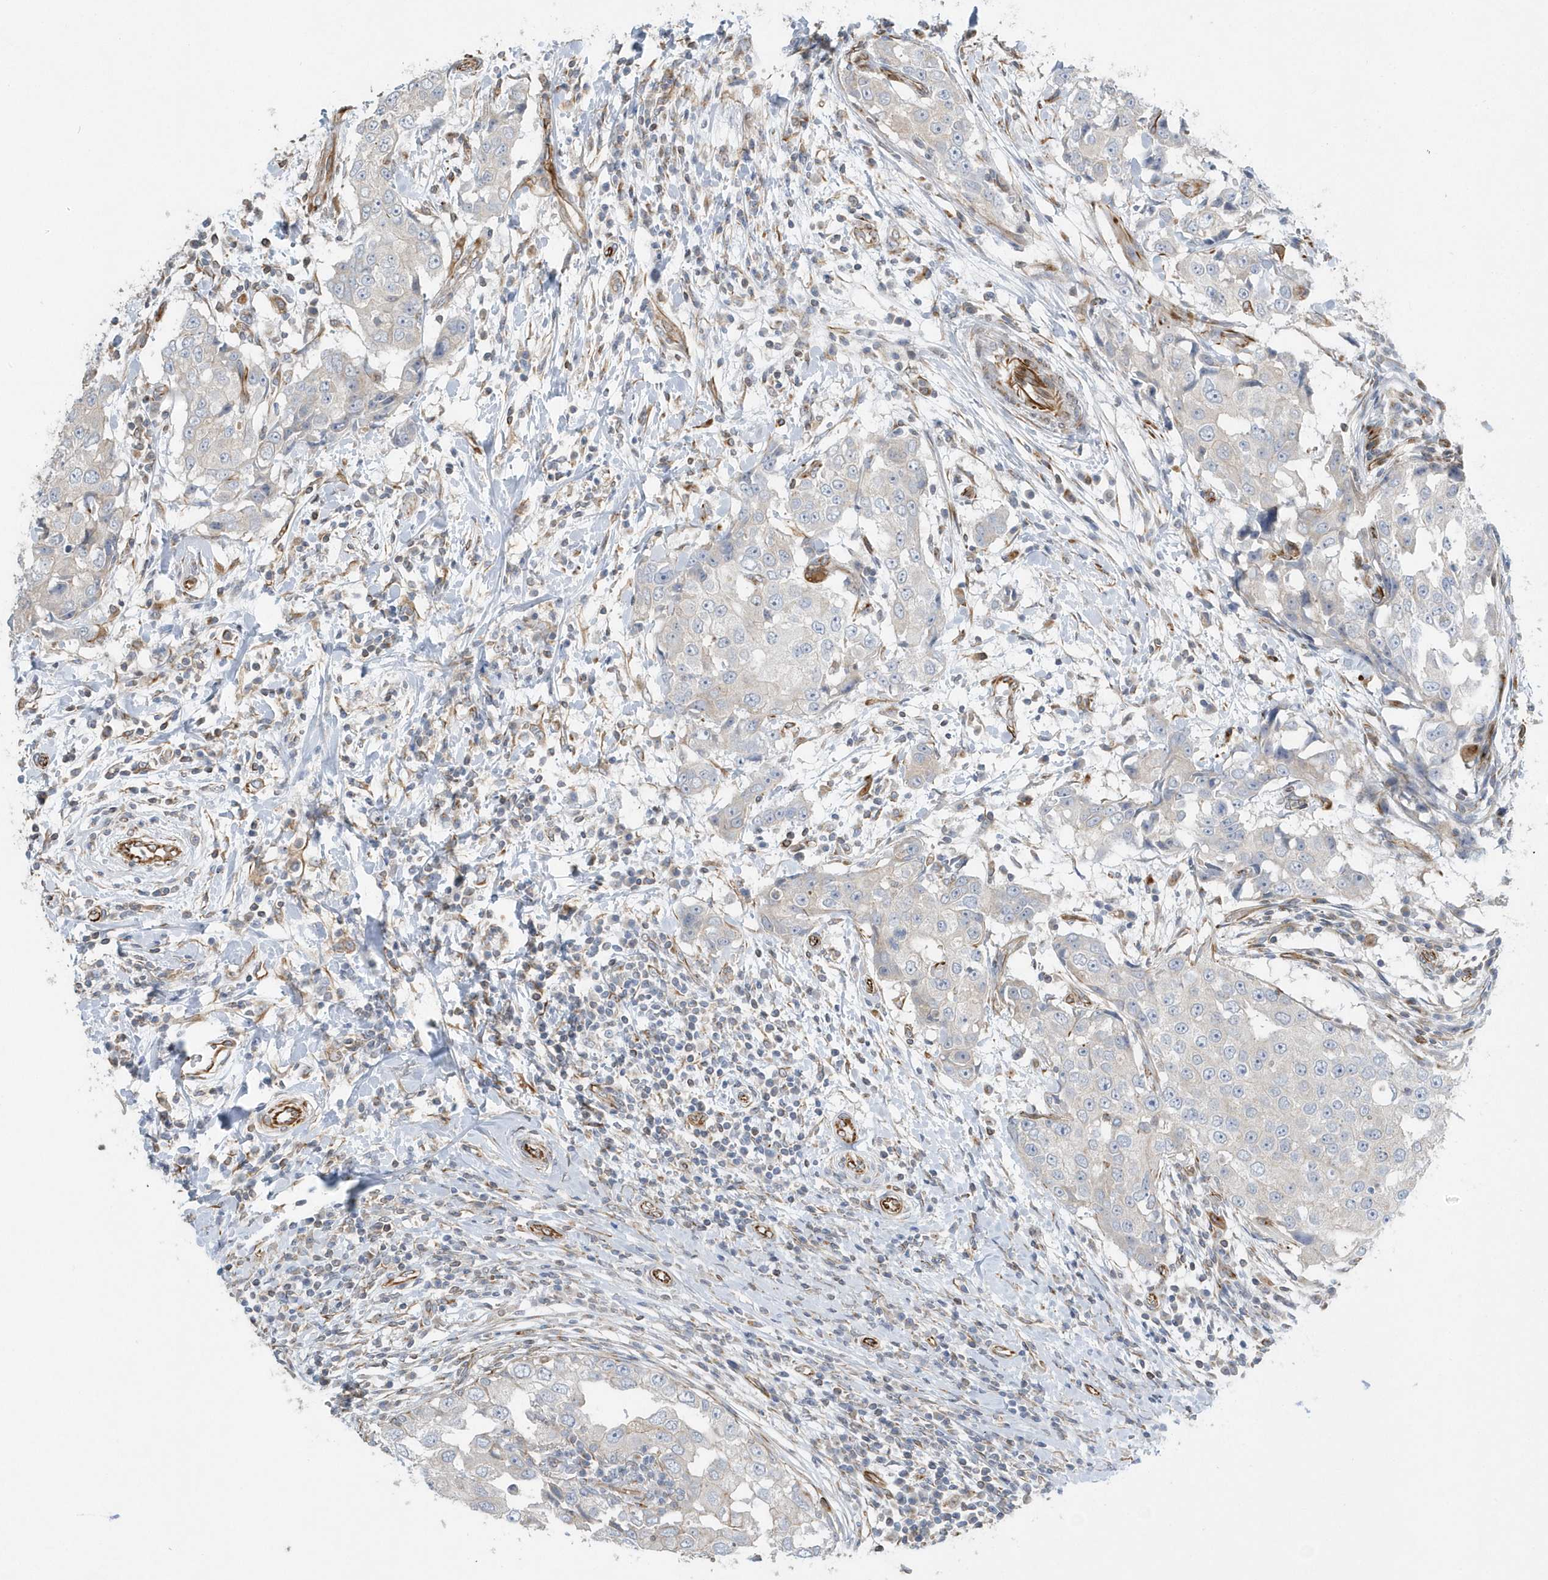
{"staining": {"intensity": "negative", "quantity": "none", "location": "none"}, "tissue": "breast cancer", "cell_type": "Tumor cells", "image_type": "cancer", "snomed": [{"axis": "morphology", "description": "Duct carcinoma"}, {"axis": "topography", "description": "Breast"}], "caption": "The histopathology image shows no significant expression in tumor cells of breast infiltrating ductal carcinoma.", "gene": "RAB17", "patient": {"sex": "female", "age": 27}}